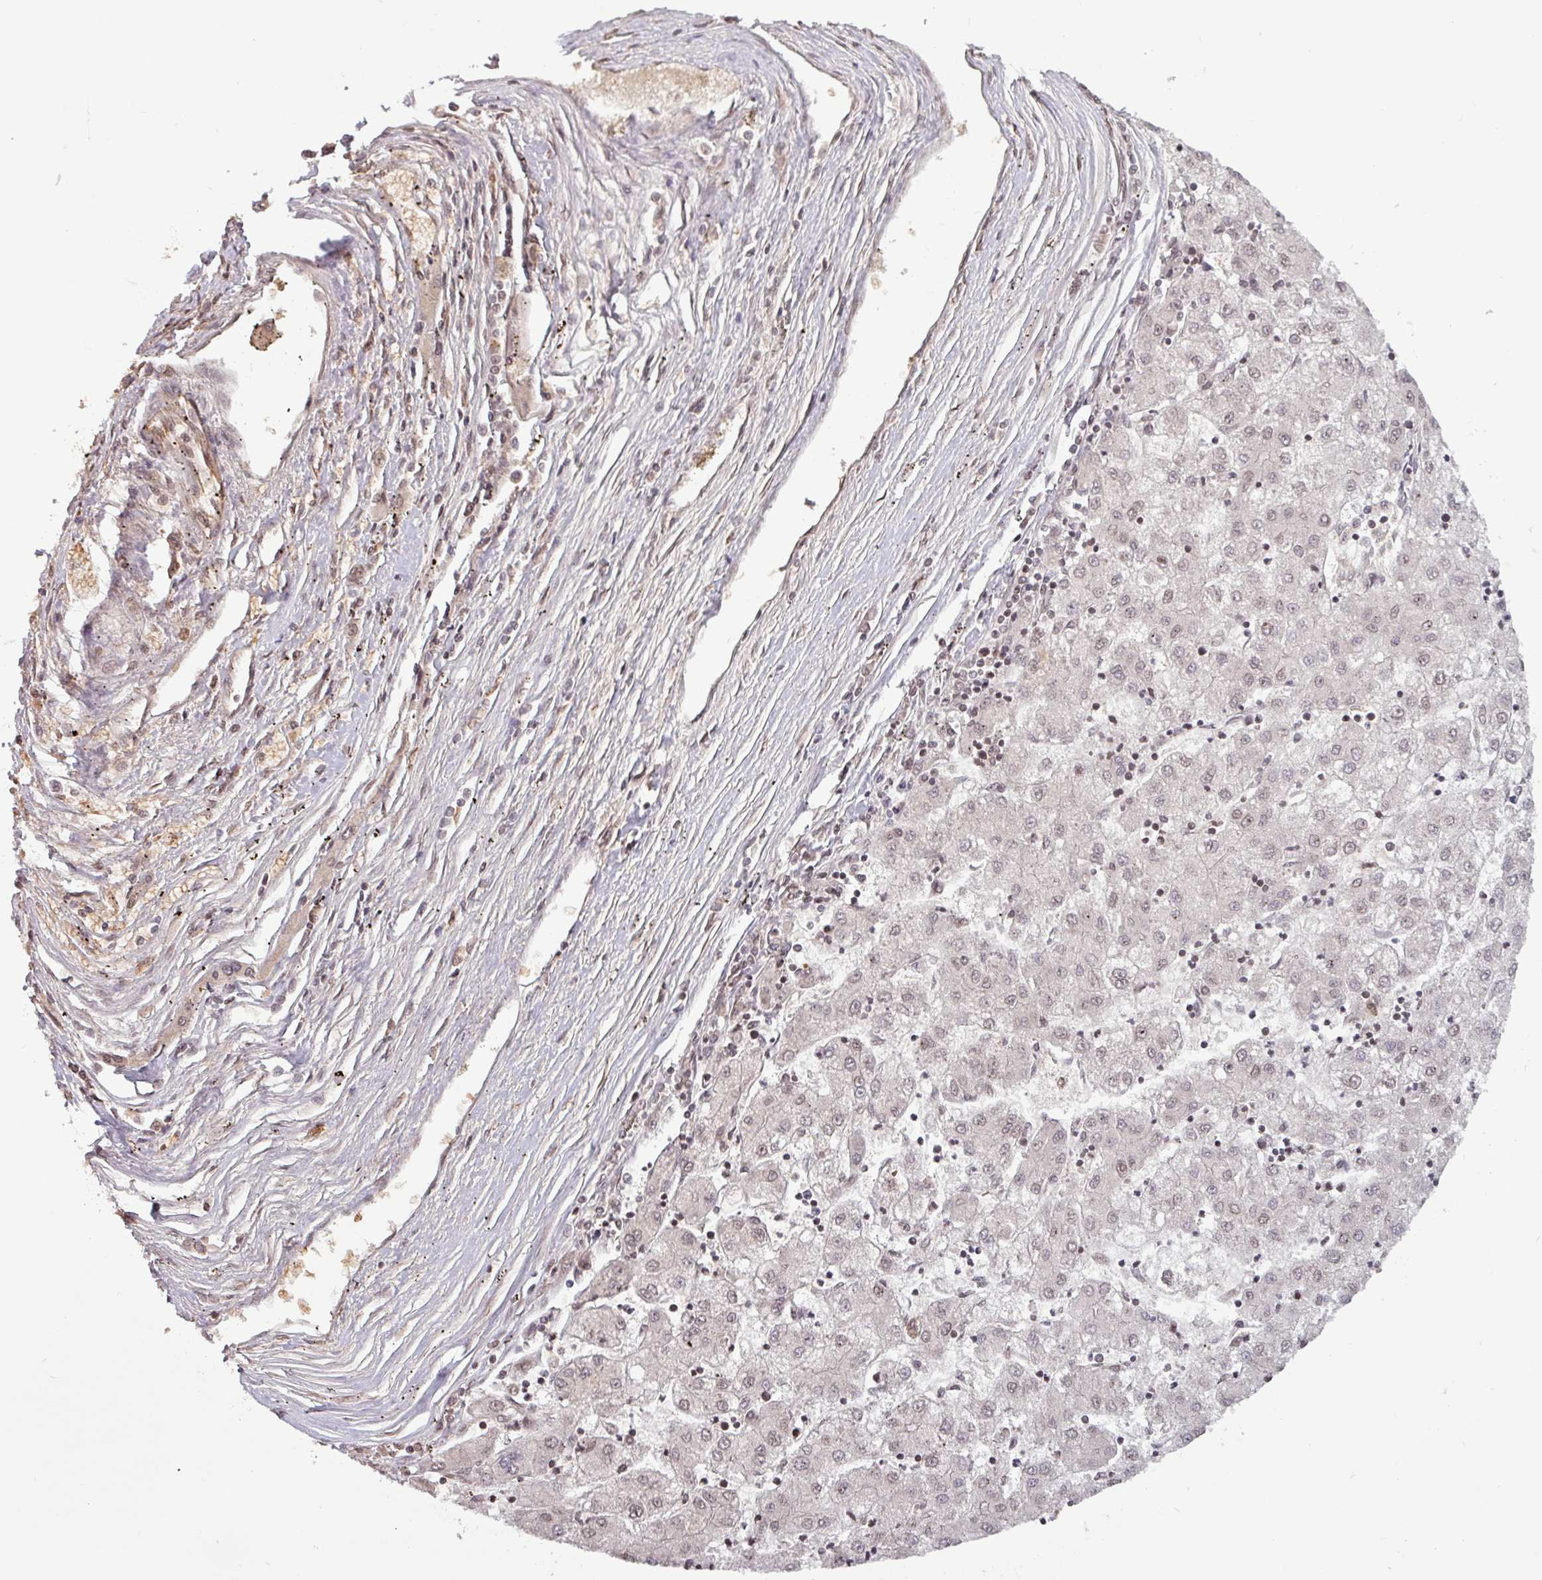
{"staining": {"intensity": "negative", "quantity": "none", "location": "none"}, "tissue": "liver cancer", "cell_type": "Tumor cells", "image_type": "cancer", "snomed": [{"axis": "morphology", "description": "Carcinoma, Hepatocellular, NOS"}, {"axis": "topography", "description": "Liver"}], "caption": "The micrograph reveals no significant positivity in tumor cells of hepatocellular carcinoma (liver).", "gene": "RBM4B", "patient": {"sex": "male", "age": 72}}